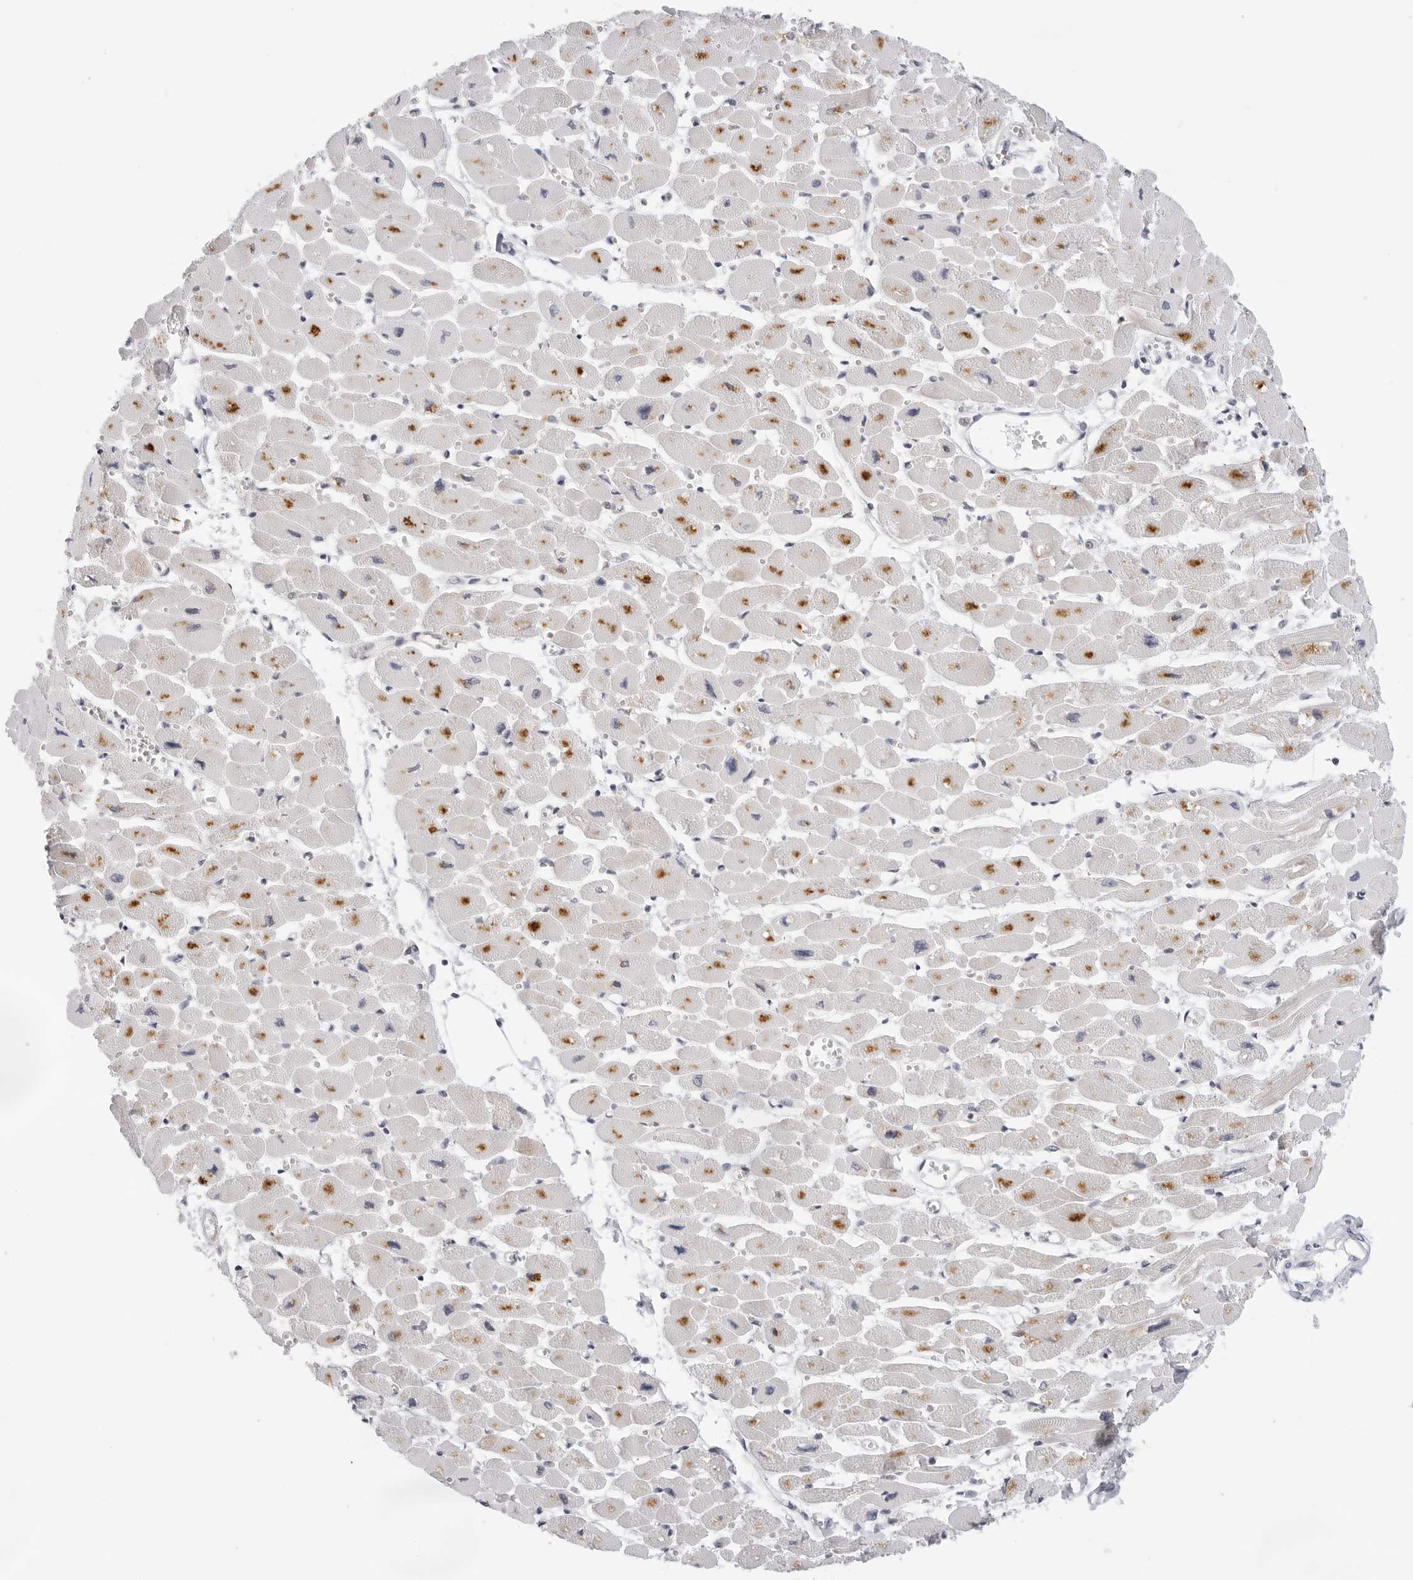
{"staining": {"intensity": "moderate", "quantity": "25%-75%", "location": "cytoplasmic/membranous"}, "tissue": "heart muscle", "cell_type": "Cardiomyocytes", "image_type": "normal", "snomed": [{"axis": "morphology", "description": "Normal tissue, NOS"}, {"axis": "topography", "description": "Heart"}], "caption": "Cardiomyocytes display moderate cytoplasmic/membranous staining in approximately 25%-75% of cells in unremarkable heart muscle.", "gene": "CIART", "patient": {"sex": "female", "age": 54}}